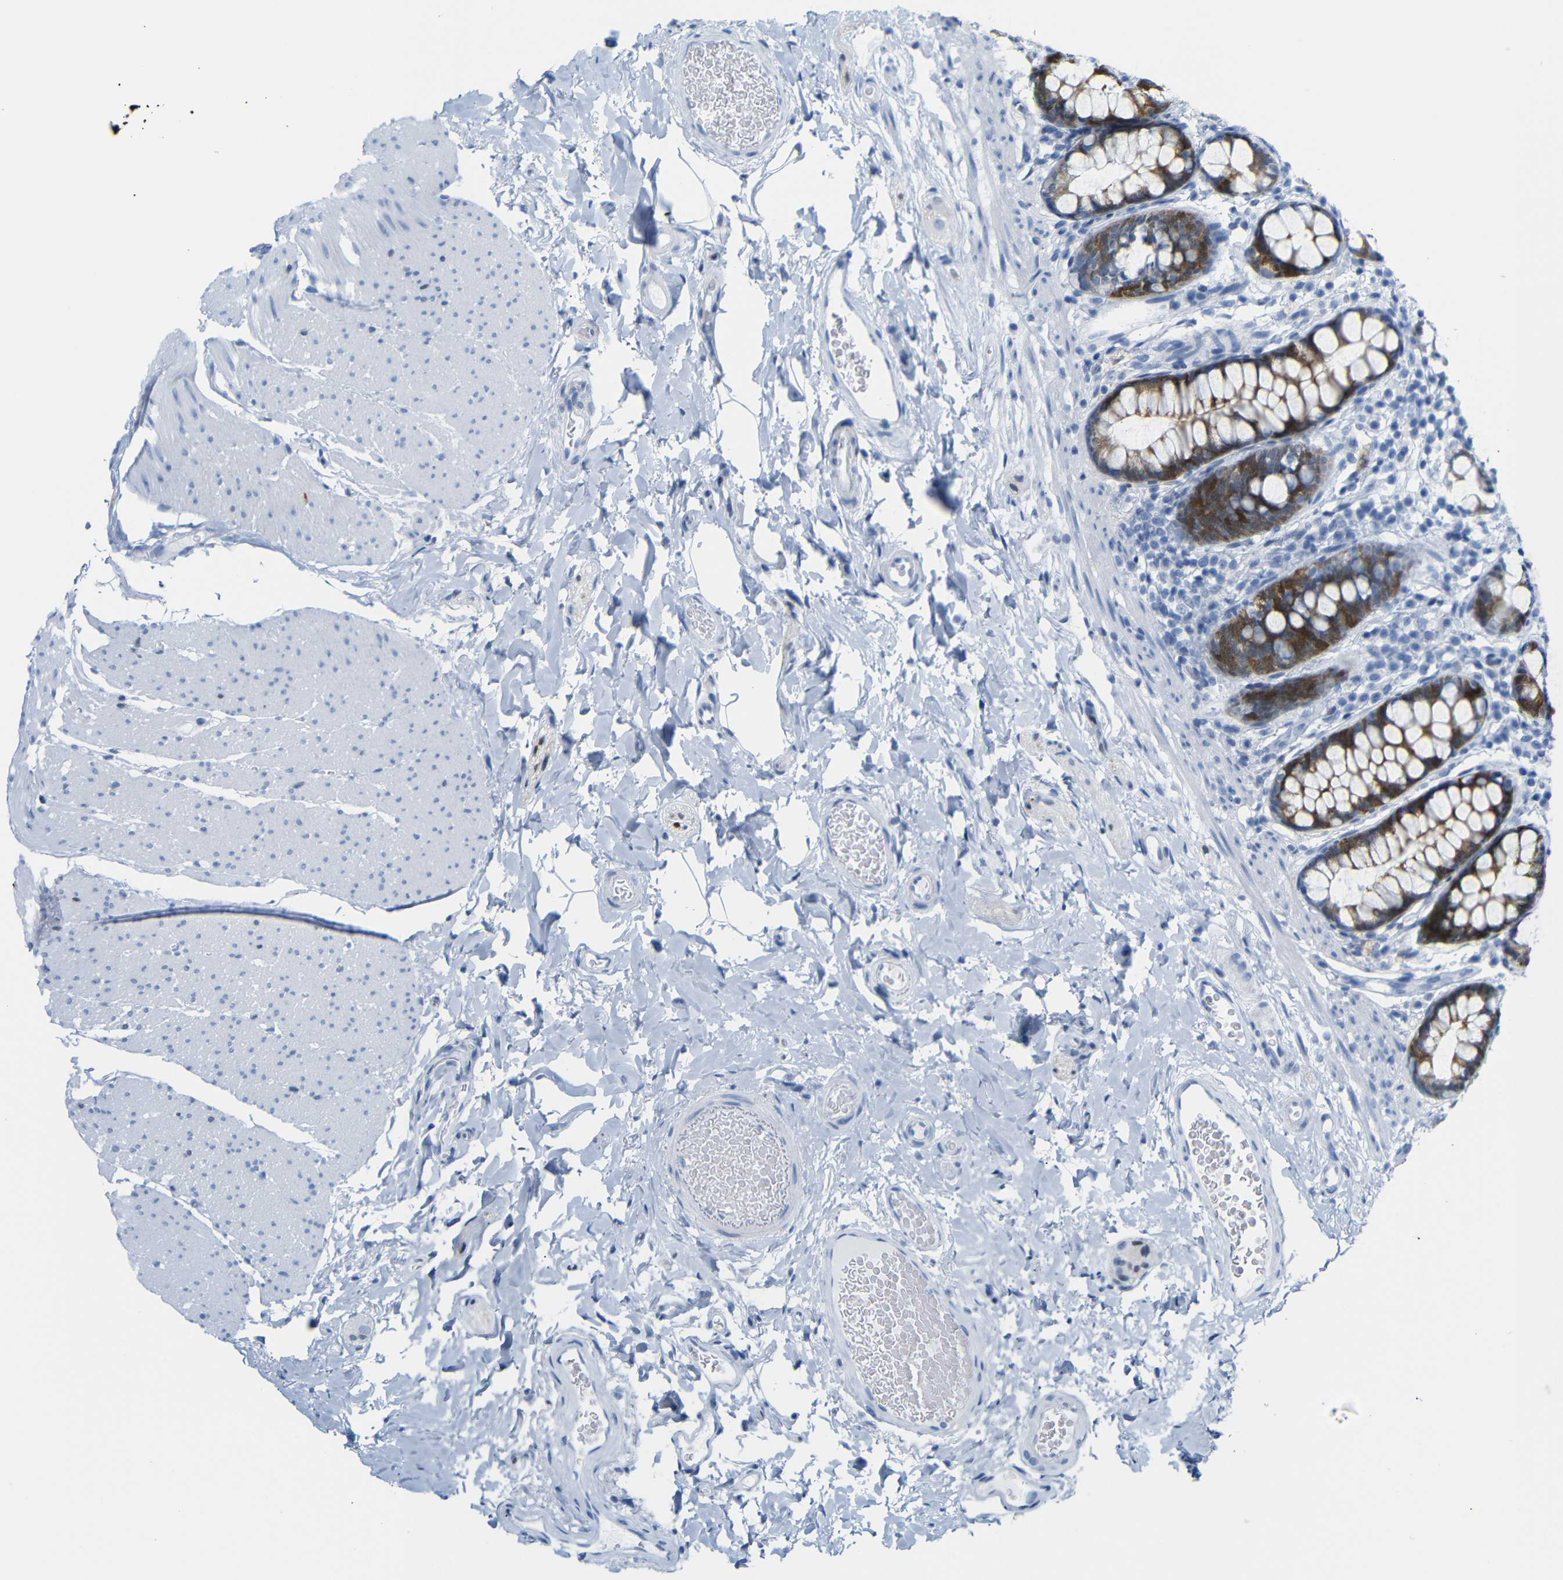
{"staining": {"intensity": "negative", "quantity": "none", "location": "none"}, "tissue": "colon", "cell_type": "Endothelial cells", "image_type": "normal", "snomed": [{"axis": "morphology", "description": "Normal tissue, NOS"}, {"axis": "topography", "description": "Colon"}], "caption": "There is no significant positivity in endothelial cells of colon. The staining was performed using DAB (3,3'-diaminobenzidine) to visualize the protein expression in brown, while the nuclei were stained in blue with hematoxylin (Magnification: 20x).", "gene": "MT1A", "patient": {"sex": "female", "age": 80}}